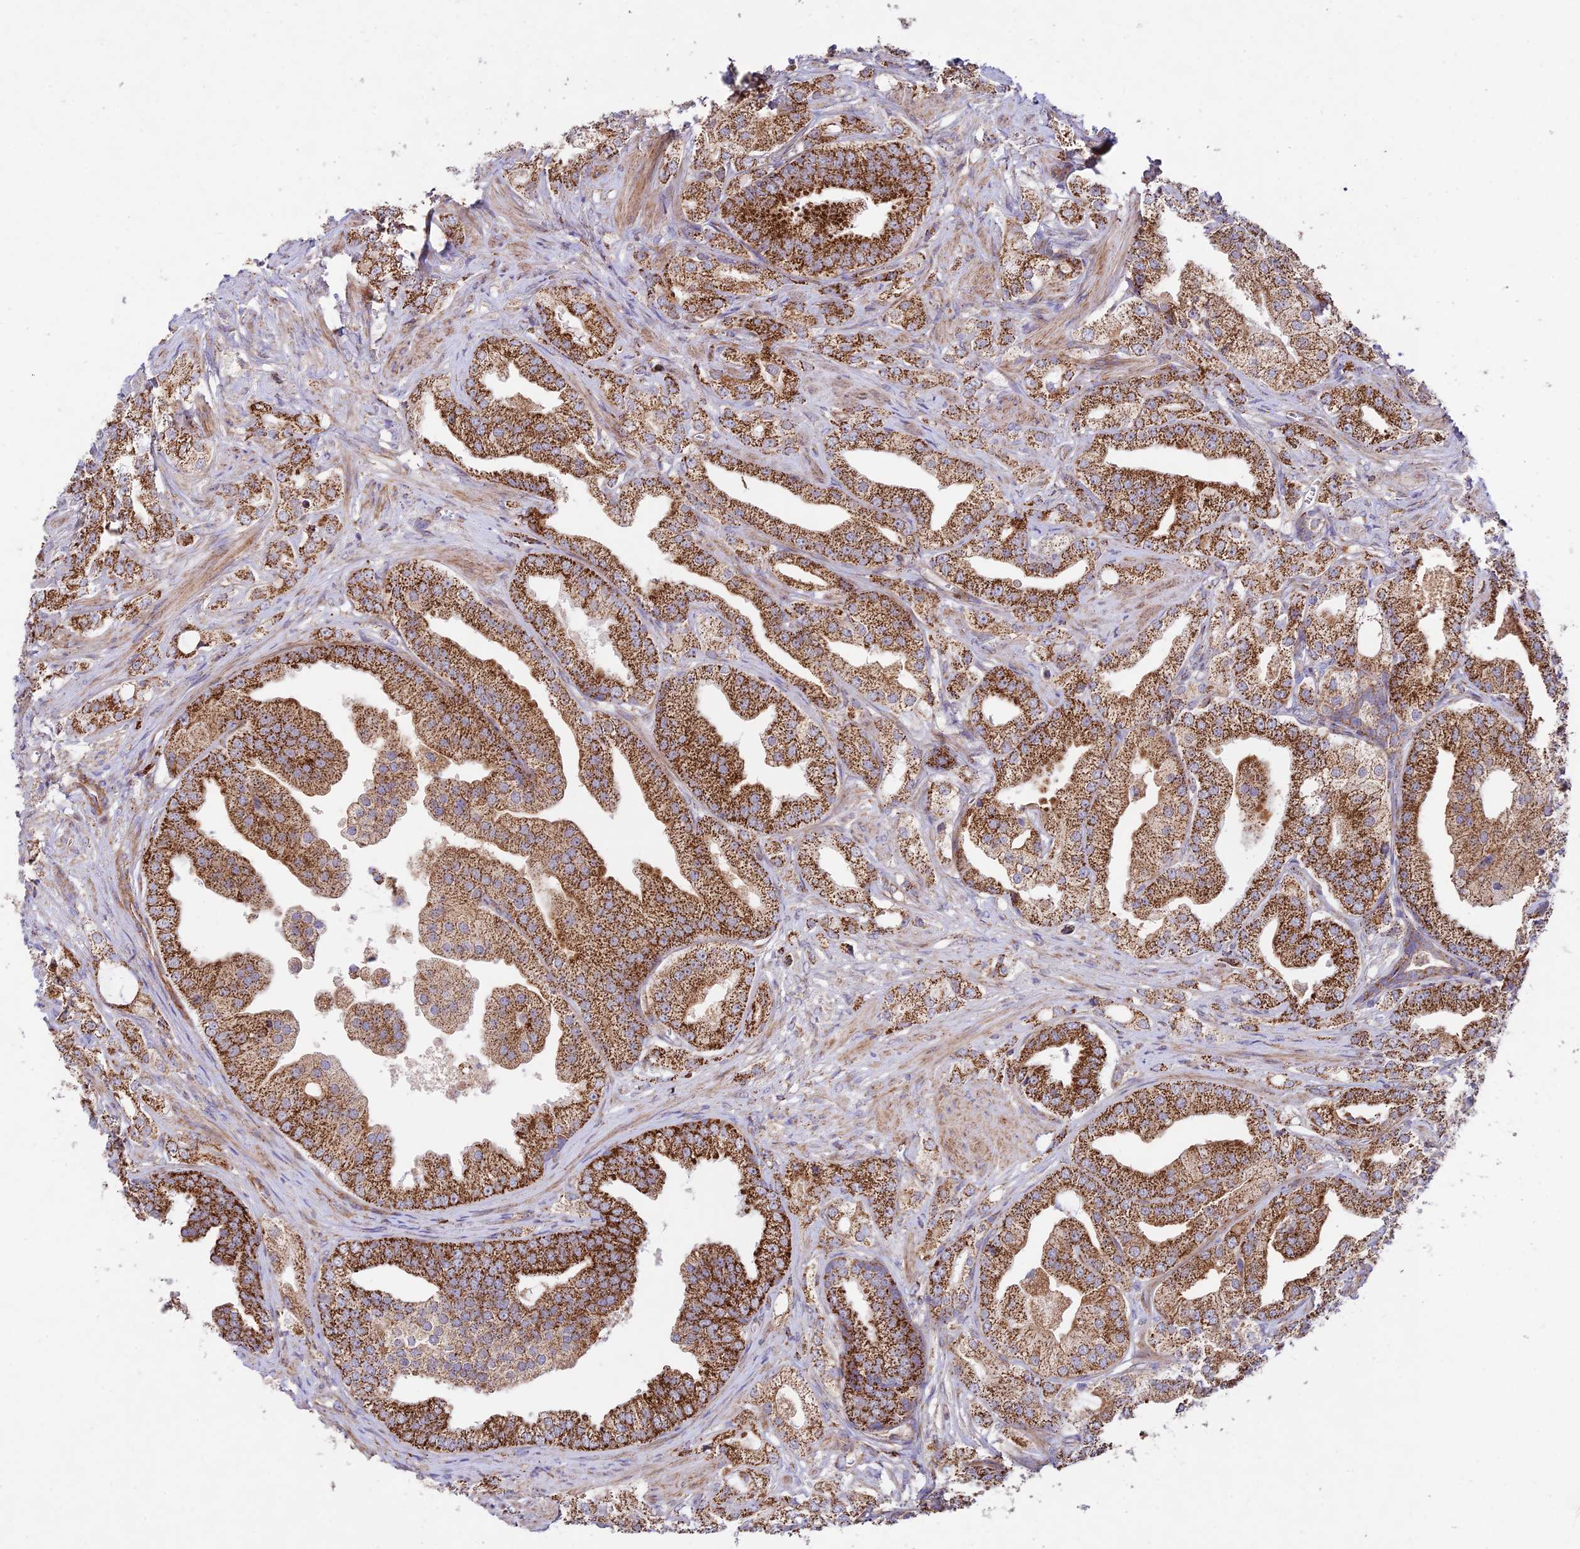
{"staining": {"intensity": "strong", "quantity": ">75%", "location": "cytoplasmic/membranous"}, "tissue": "prostate cancer", "cell_type": "Tumor cells", "image_type": "cancer", "snomed": [{"axis": "morphology", "description": "Adenocarcinoma, High grade"}, {"axis": "topography", "description": "Prostate"}], "caption": "The image exhibits a brown stain indicating the presence of a protein in the cytoplasmic/membranous of tumor cells in adenocarcinoma (high-grade) (prostate).", "gene": "KHDC3L", "patient": {"sex": "male", "age": 50}}